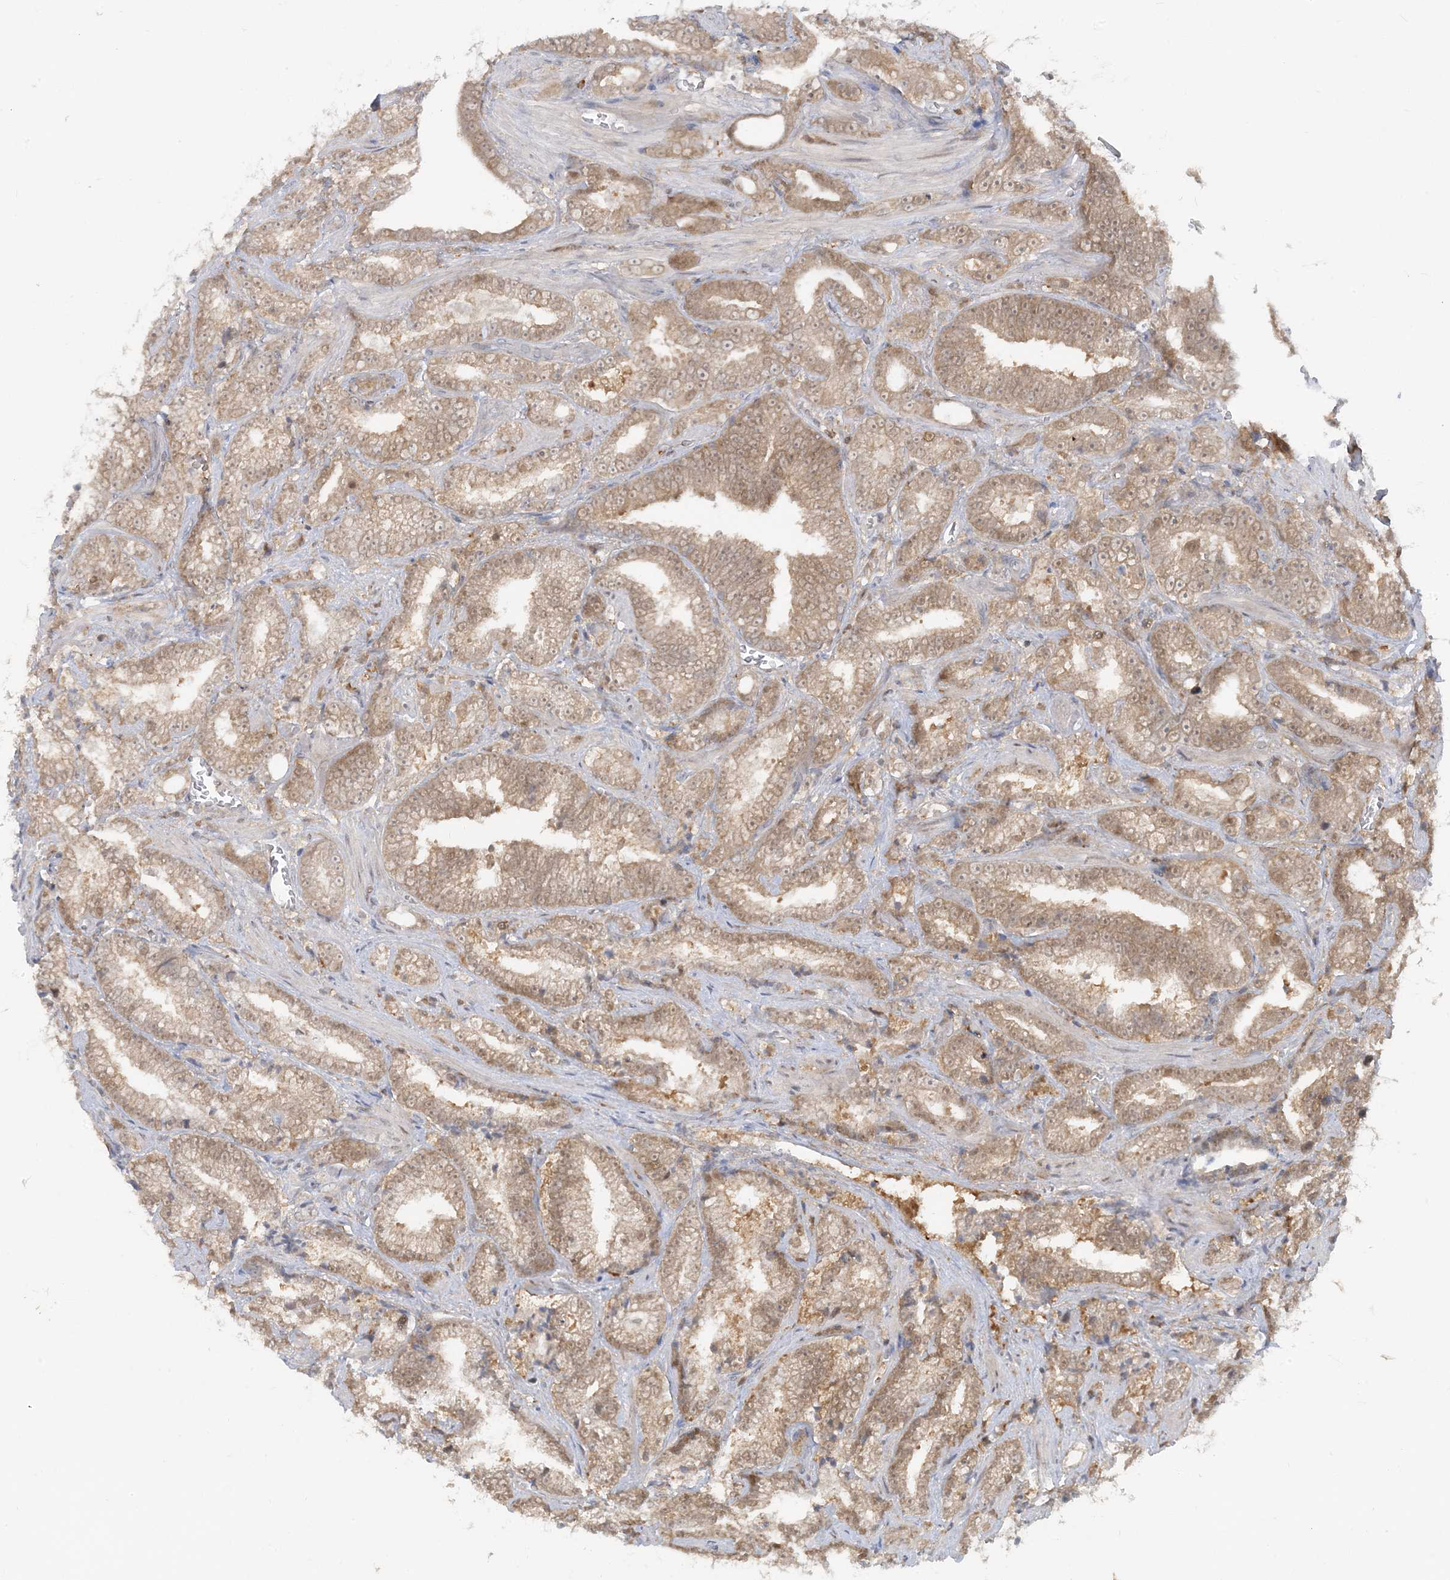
{"staining": {"intensity": "moderate", "quantity": ">75%", "location": "cytoplasmic/membranous,nuclear"}, "tissue": "prostate cancer", "cell_type": "Tumor cells", "image_type": "cancer", "snomed": [{"axis": "morphology", "description": "Adenocarcinoma, High grade"}, {"axis": "topography", "description": "Prostate and seminal vesicle, NOS"}], "caption": "Moderate cytoplasmic/membranous and nuclear staining for a protein is appreciated in approximately >75% of tumor cells of prostate high-grade adenocarcinoma using immunohistochemistry (IHC).", "gene": "OGA", "patient": {"sex": "male", "age": 67}}